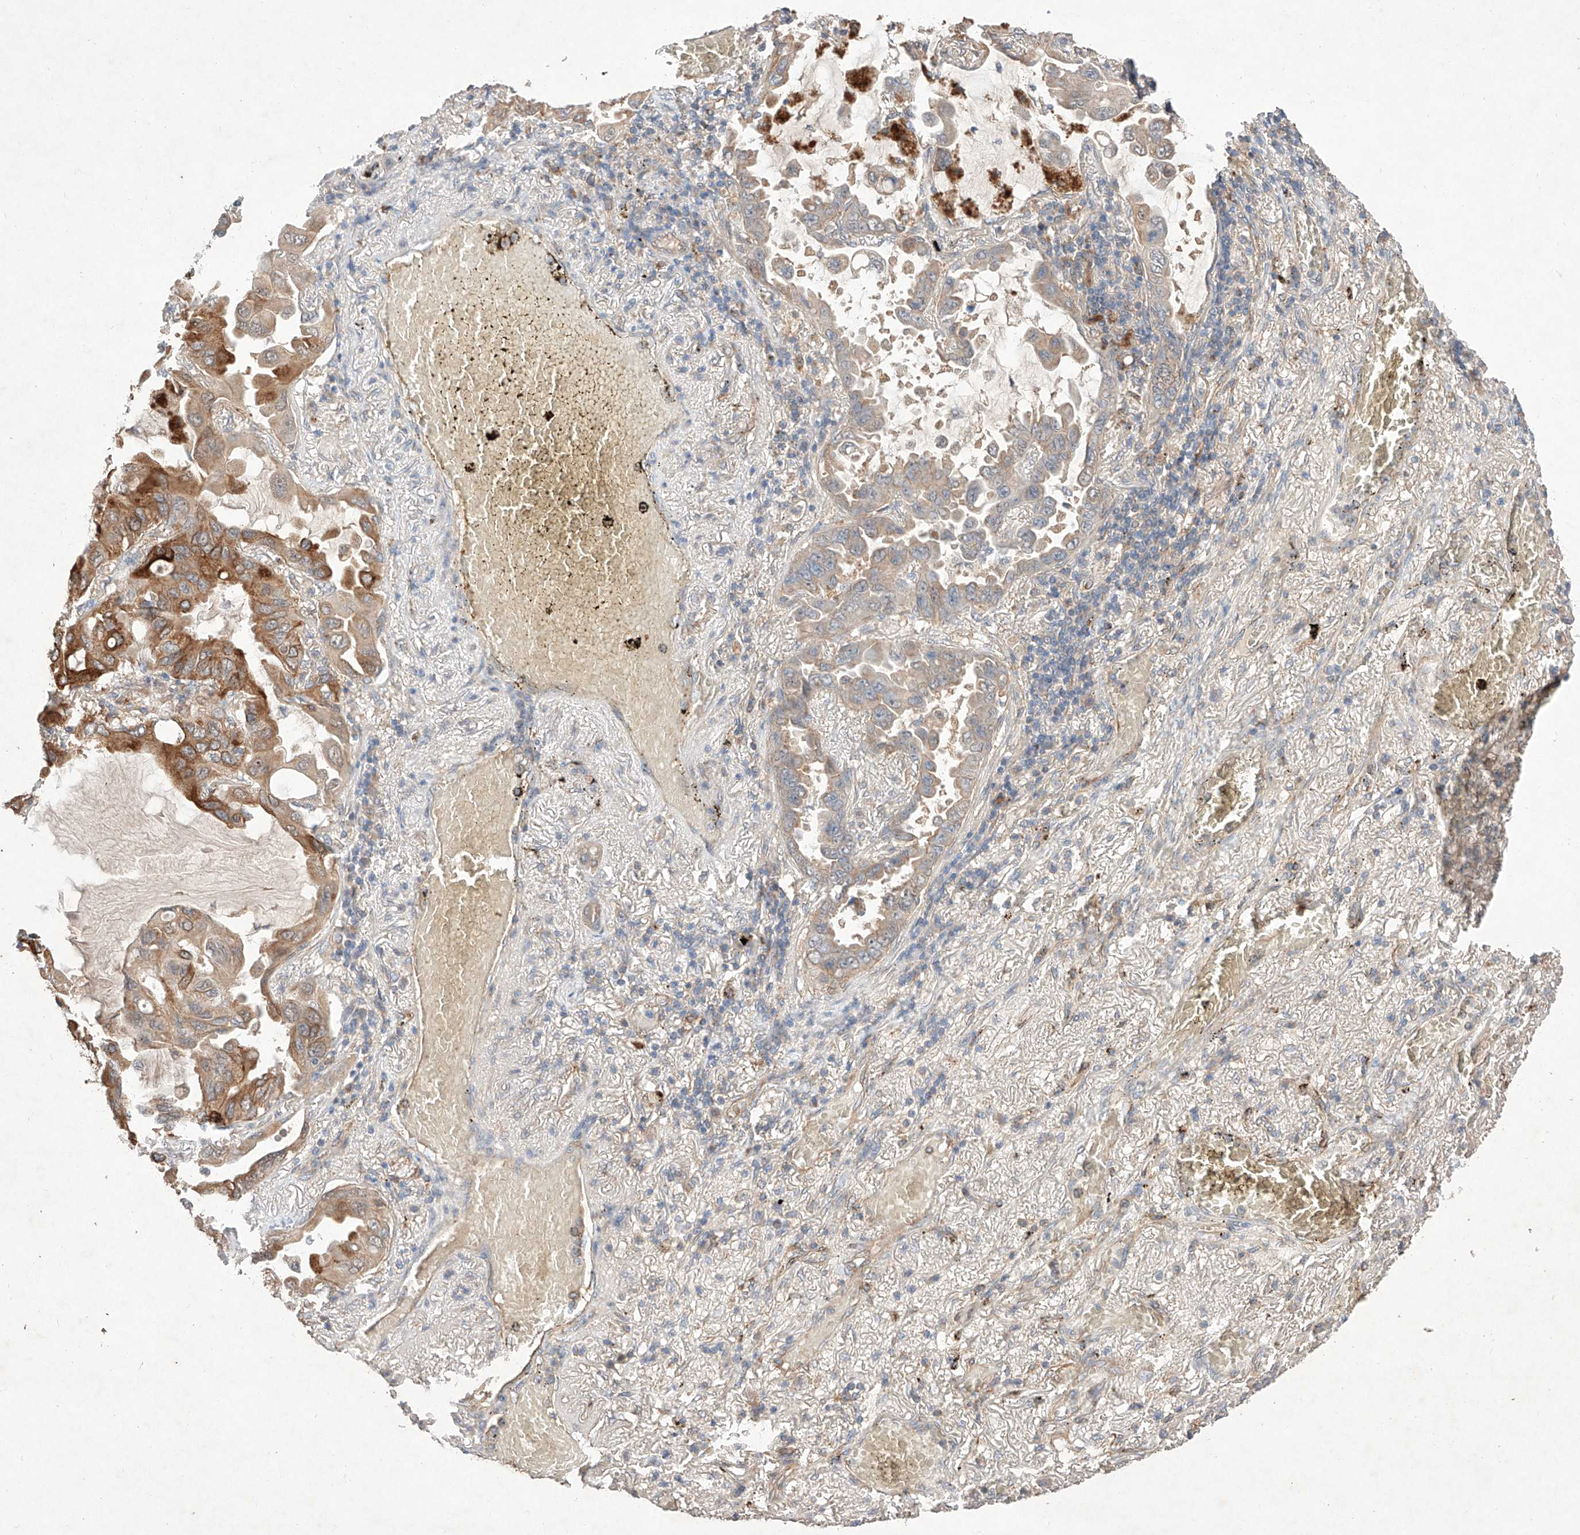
{"staining": {"intensity": "strong", "quantity": "25%-75%", "location": "cytoplasmic/membranous"}, "tissue": "lung cancer", "cell_type": "Tumor cells", "image_type": "cancer", "snomed": [{"axis": "morphology", "description": "Adenocarcinoma, NOS"}, {"axis": "topography", "description": "Lung"}], "caption": "Immunohistochemistry (IHC) histopathology image of neoplastic tissue: human lung cancer (adenocarcinoma) stained using immunohistochemistry (IHC) exhibits high levels of strong protein expression localized specifically in the cytoplasmic/membranous of tumor cells, appearing as a cytoplasmic/membranous brown color.", "gene": "C6orf62", "patient": {"sex": "male", "age": 64}}